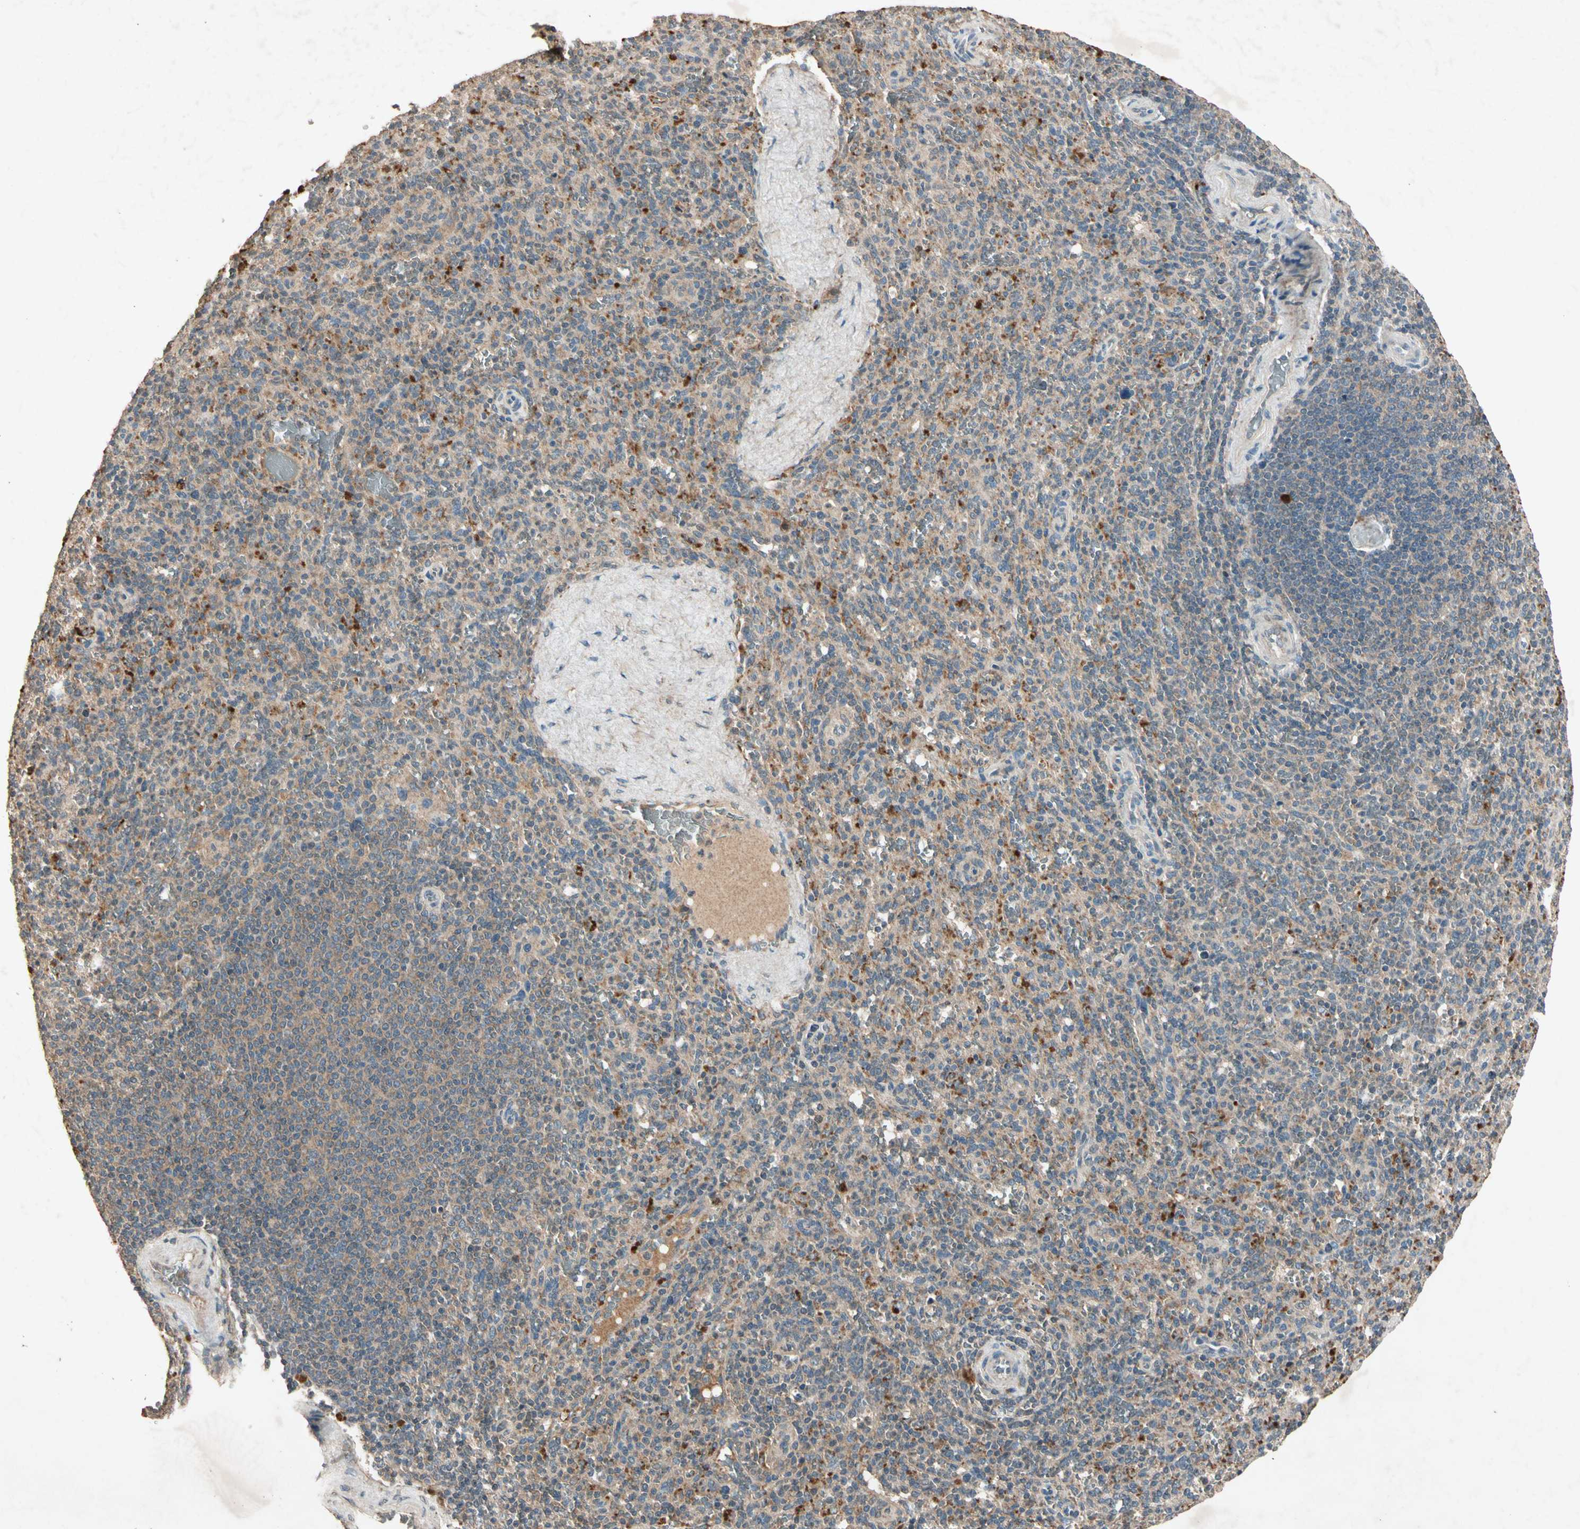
{"staining": {"intensity": "weak", "quantity": "25%-75%", "location": "cytoplasmic/membranous"}, "tissue": "spleen", "cell_type": "Cells in red pulp", "image_type": "normal", "snomed": [{"axis": "morphology", "description": "Normal tissue, NOS"}, {"axis": "topography", "description": "Spleen"}], "caption": "Weak cytoplasmic/membranous positivity is identified in about 25%-75% of cells in red pulp in benign spleen. (DAB = brown stain, brightfield microscopy at high magnification).", "gene": "GPLD1", "patient": {"sex": "male", "age": 36}}